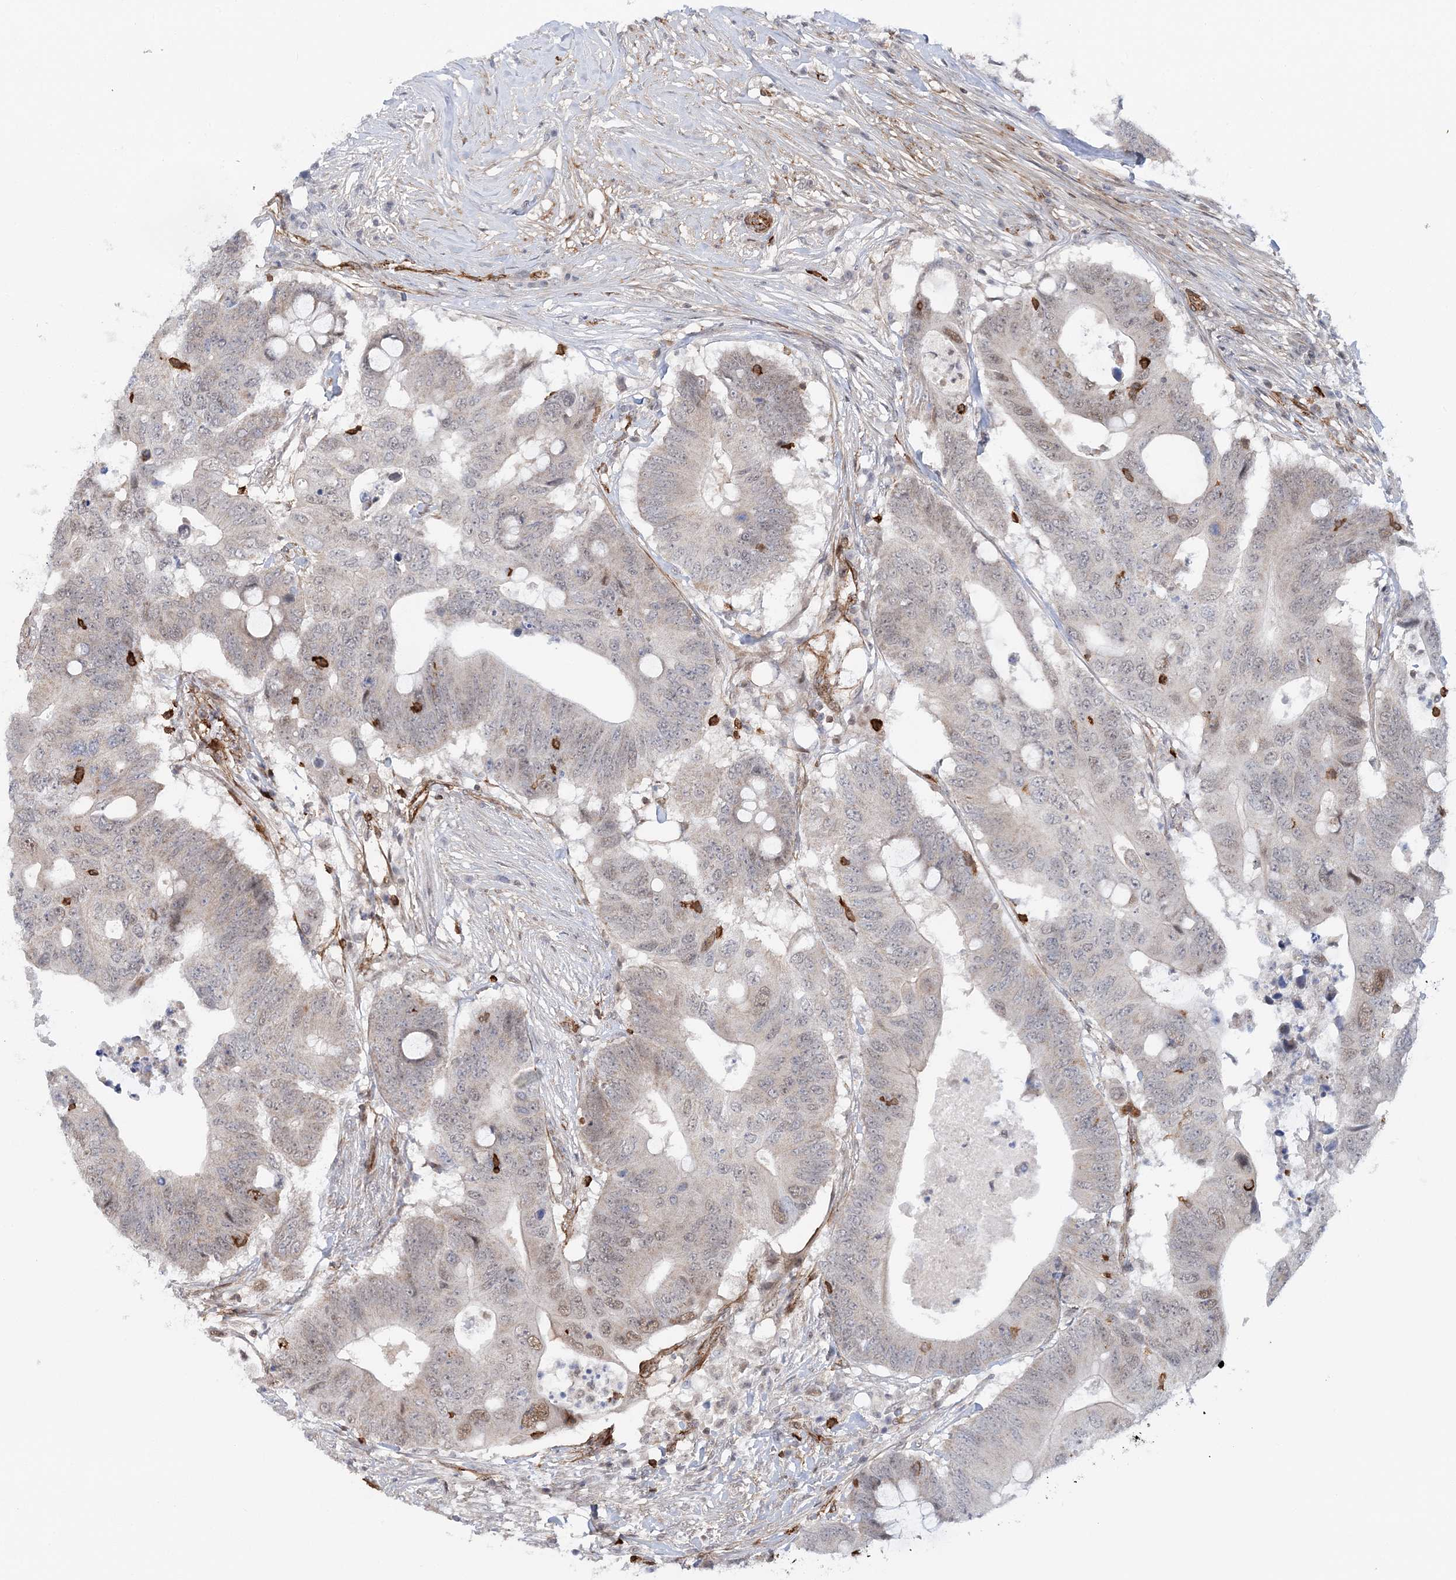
{"staining": {"intensity": "negative", "quantity": "none", "location": "none"}, "tissue": "colorectal cancer", "cell_type": "Tumor cells", "image_type": "cancer", "snomed": [{"axis": "morphology", "description": "Adenocarcinoma, NOS"}, {"axis": "topography", "description": "Colon"}], "caption": "High magnification brightfield microscopy of colorectal cancer stained with DAB (brown) and counterstained with hematoxylin (blue): tumor cells show no significant staining.", "gene": "AFAP1L2", "patient": {"sex": "male", "age": 71}}